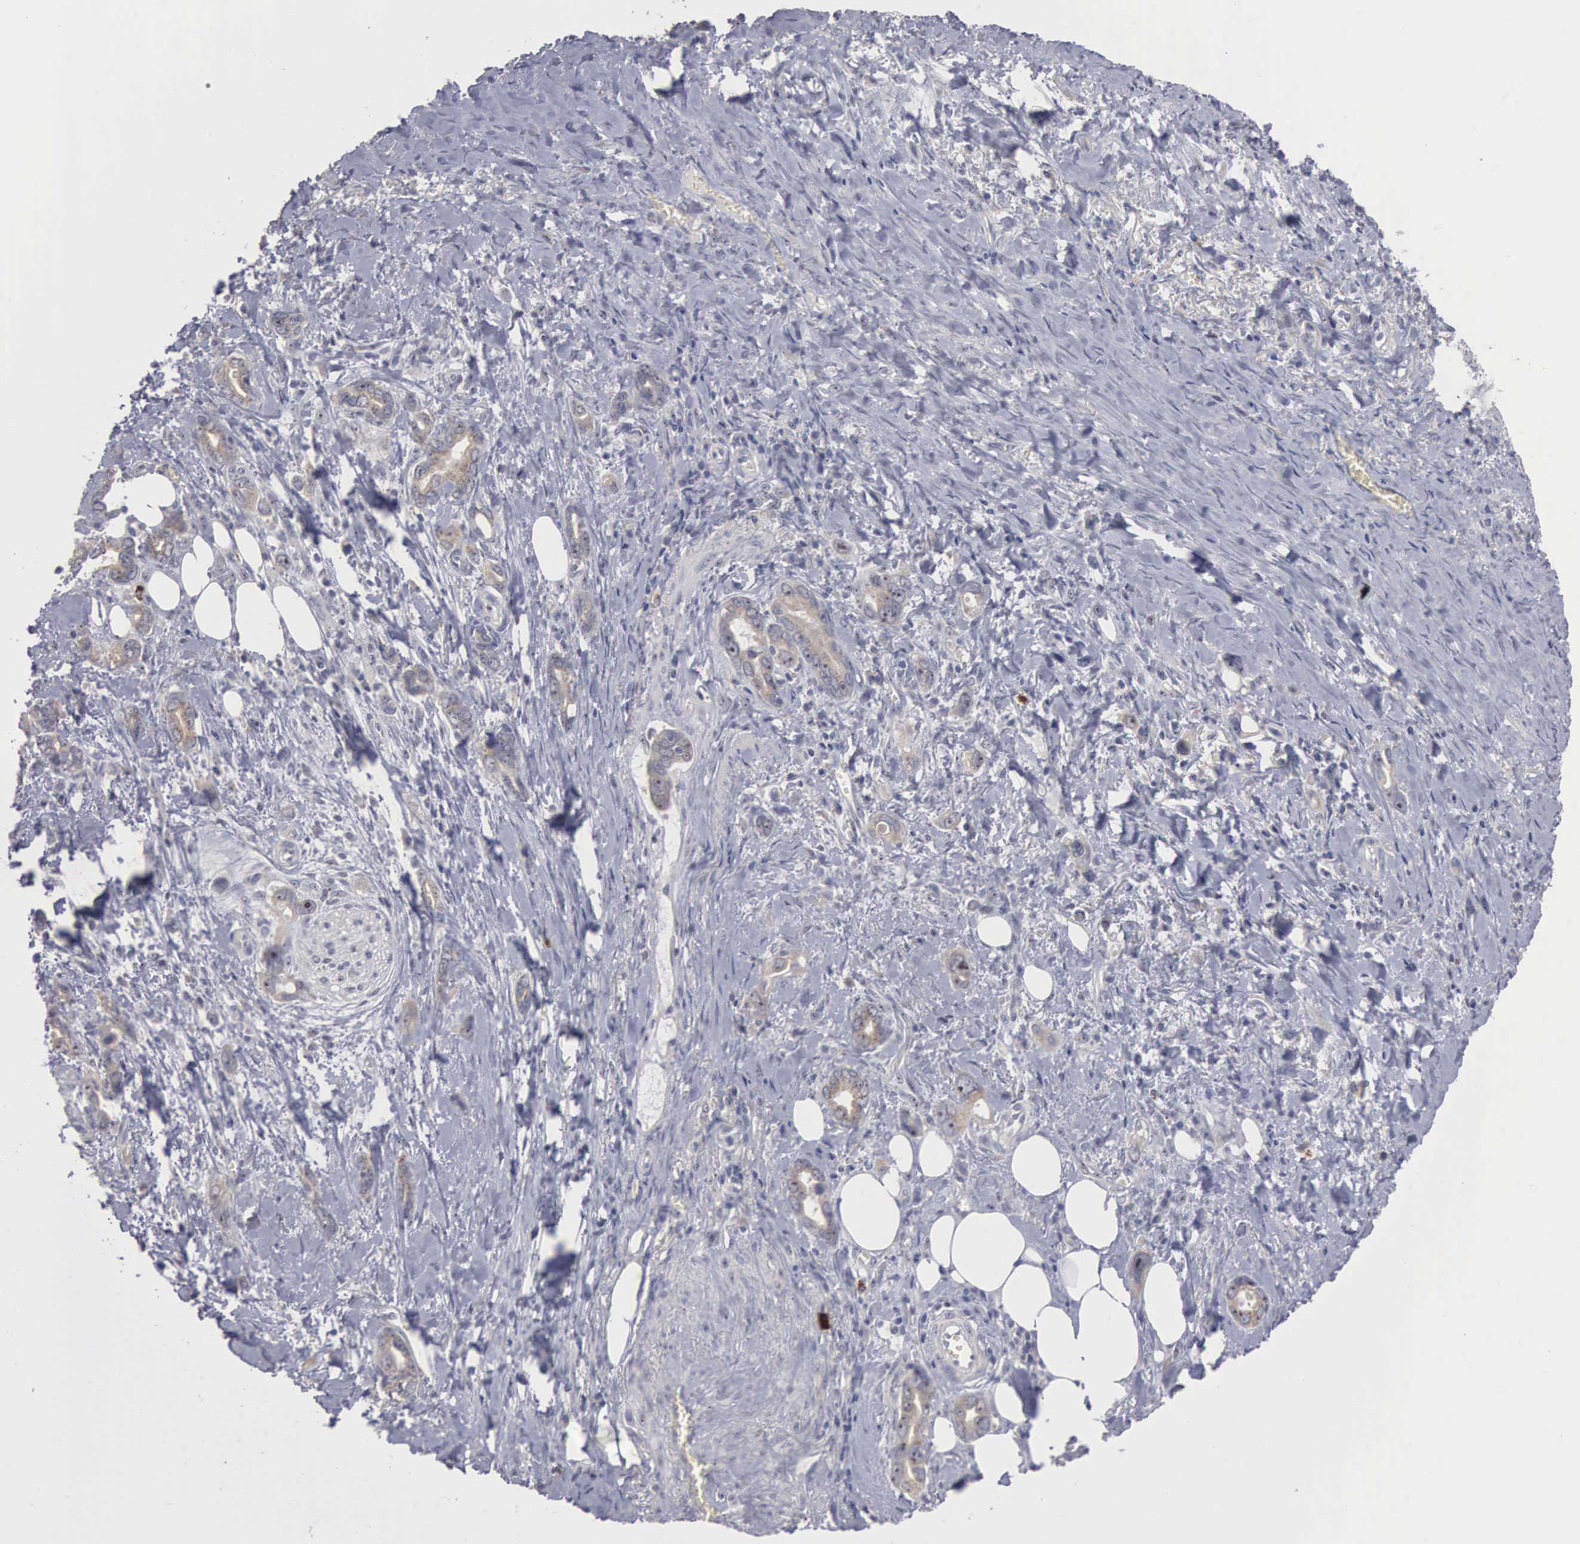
{"staining": {"intensity": "weak", "quantity": "25%-75%", "location": "cytoplasmic/membranous"}, "tissue": "stomach cancer", "cell_type": "Tumor cells", "image_type": "cancer", "snomed": [{"axis": "morphology", "description": "Adenocarcinoma, NOS"}, {"axis": "topography", "description": "Stomach"}], "caption": "Immunohistochemistry photomicrograph of neoplastic tissue: stomach cancer stained using immunohistochemistry shows low levels of weak protein expression localized specifically in the cytoplasmic/membranous of tumor cells, appearing as a cytoplasmic/membranous brown color.", "gene": "AMN", "patient": {"sex": "male", "age": 78}}